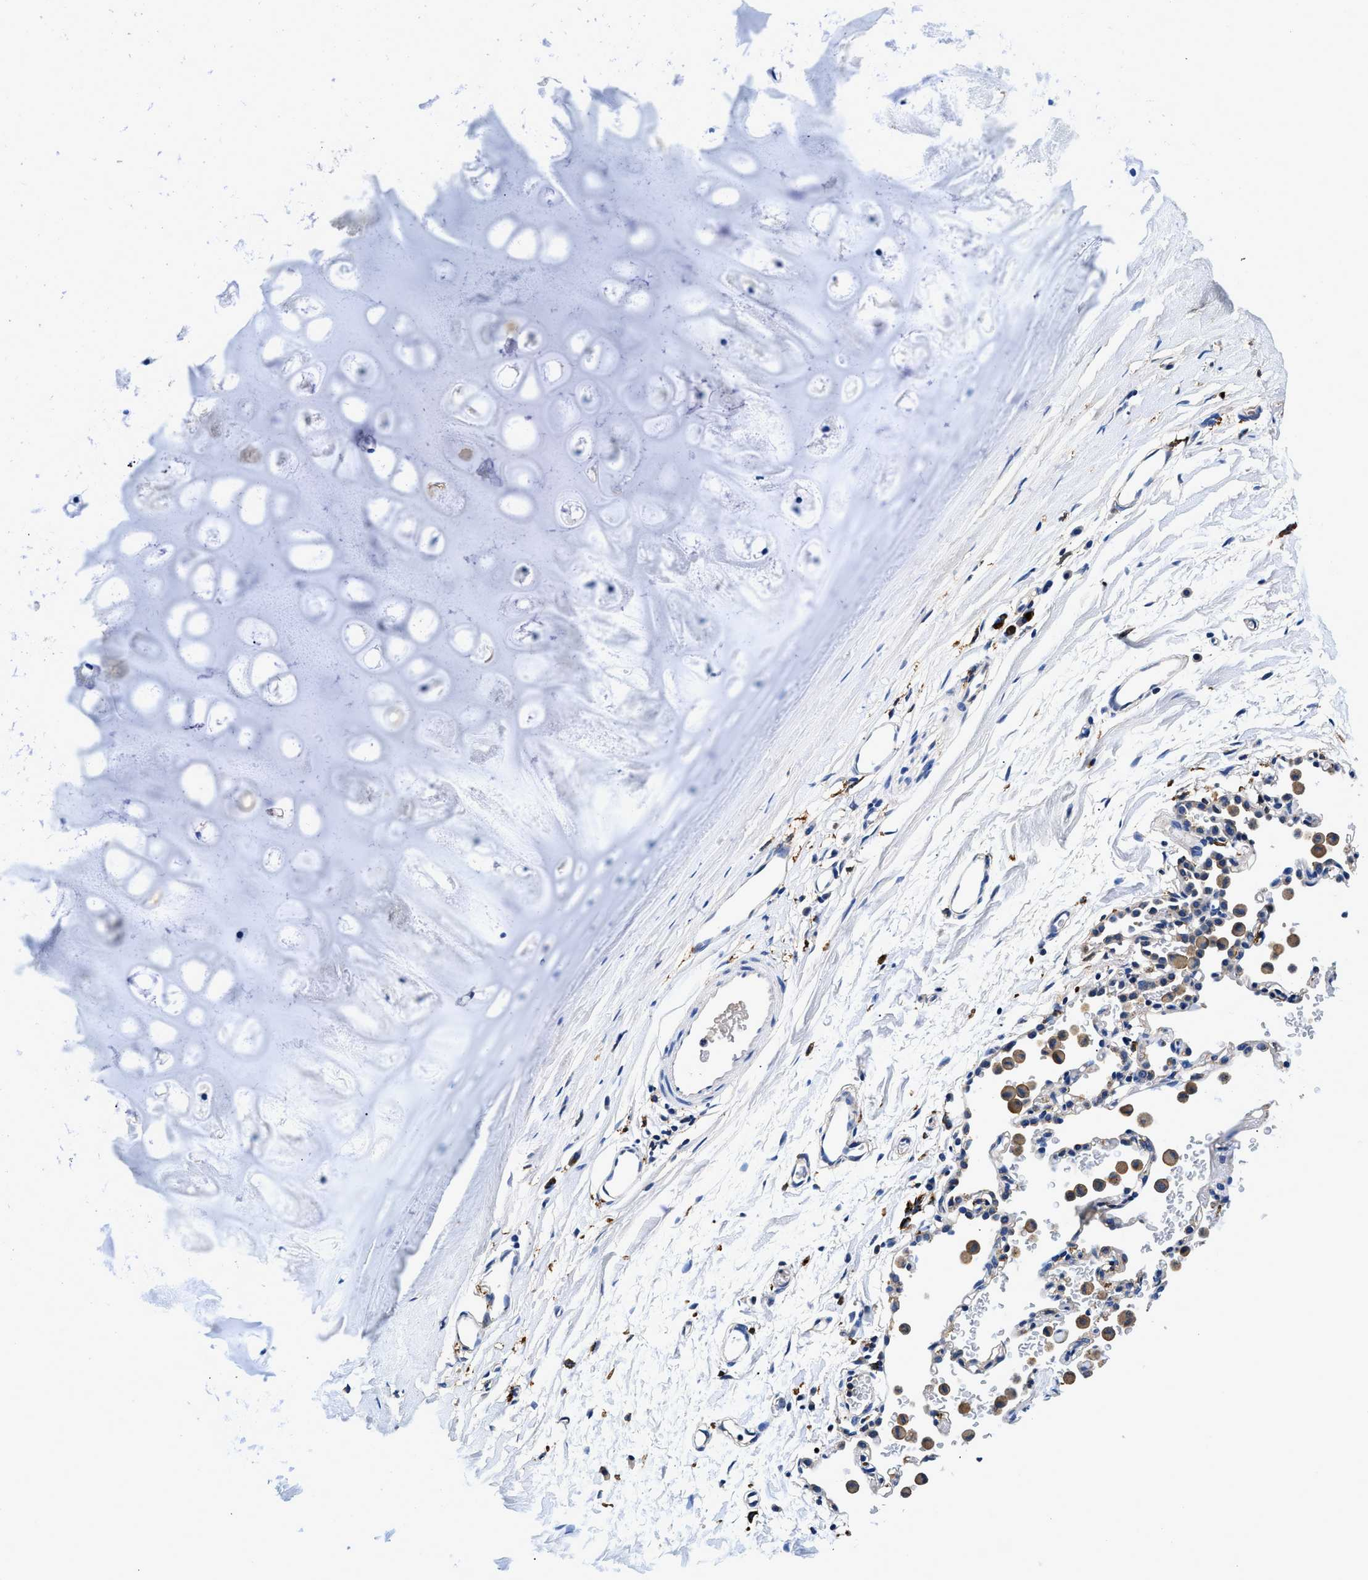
{"staining": {"intensity": "negative", "quantity": "none", "location": "none"}, "tissue": "adipose tissue", "cell_type": "Adipocytes", "image_type": "normal", "snomed": [{"axis": "morphology", "description": "Normal tissue, NOS"}, {"axis": "topography", "description": "Cartilage tissue"}, {"axis": "topography", "description": "Bronchus"}], "caption": "Immunohistochemistry (IHC) image of normal adipose tissue: human adipose tissue stained with DAB shows no significant protein expression in adipocytes.", "gene": "ZFAND3", "patient": {"sex": "female", "age": 53}}